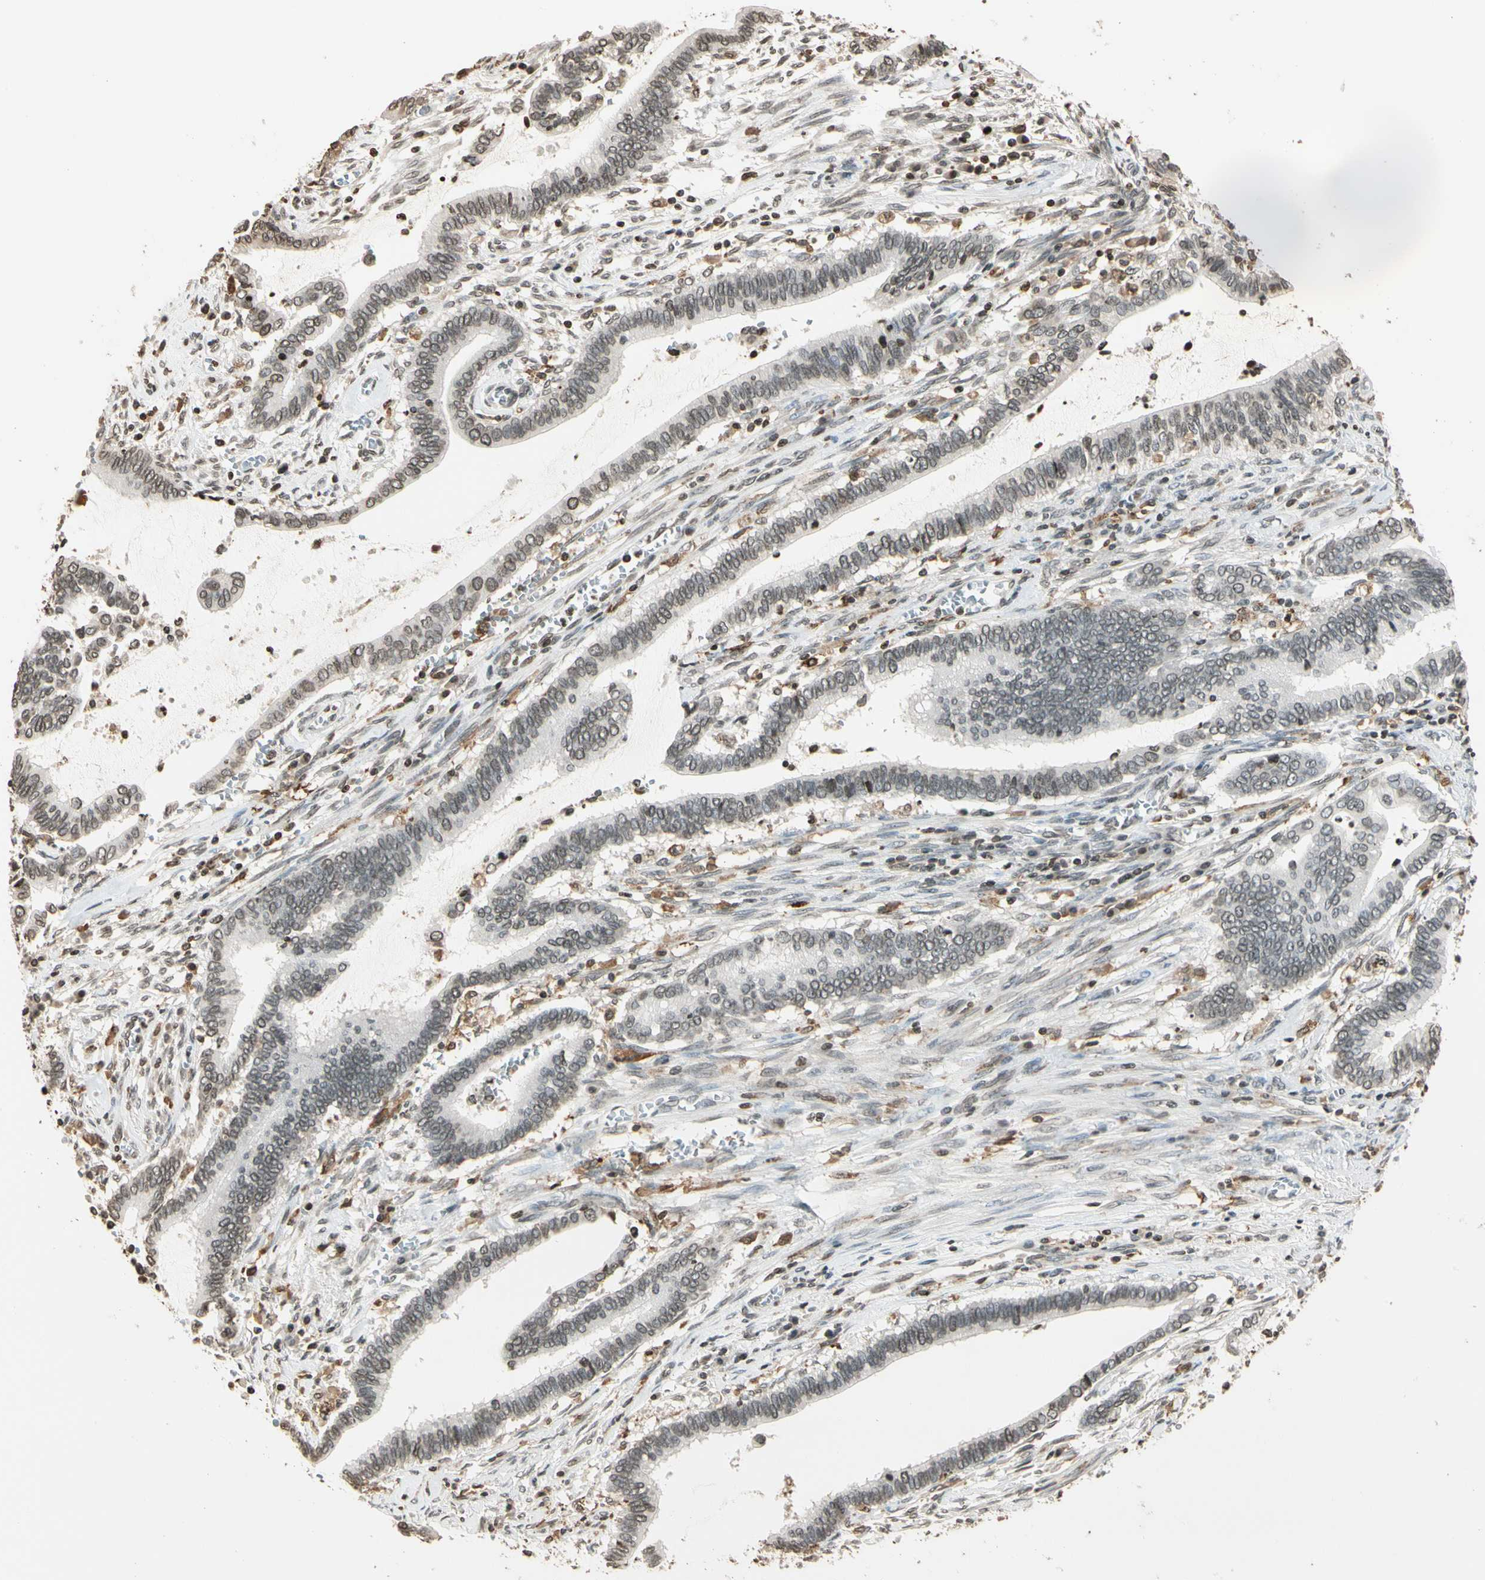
{"staining": {"intensity": "weak", "quantity": ">75%", "location": "nuclear"}, "tissue": "cervical cancer", "cell_type": "Tumor cells", "image_type": "cancer", "snomed": [{"axis": "morphology", "description": "Adenocarcinoma, NOS"}, {"axis": "topography", "description": "Cervix"}], "caption": "Immunohistochemical staining of human cervical cancer (adenocarcinoma) exhibits weak nuclear protein positivity in about >75% of tumor cells.", "gene": "FER", "patient": {"sex": "female", "age": 44}}